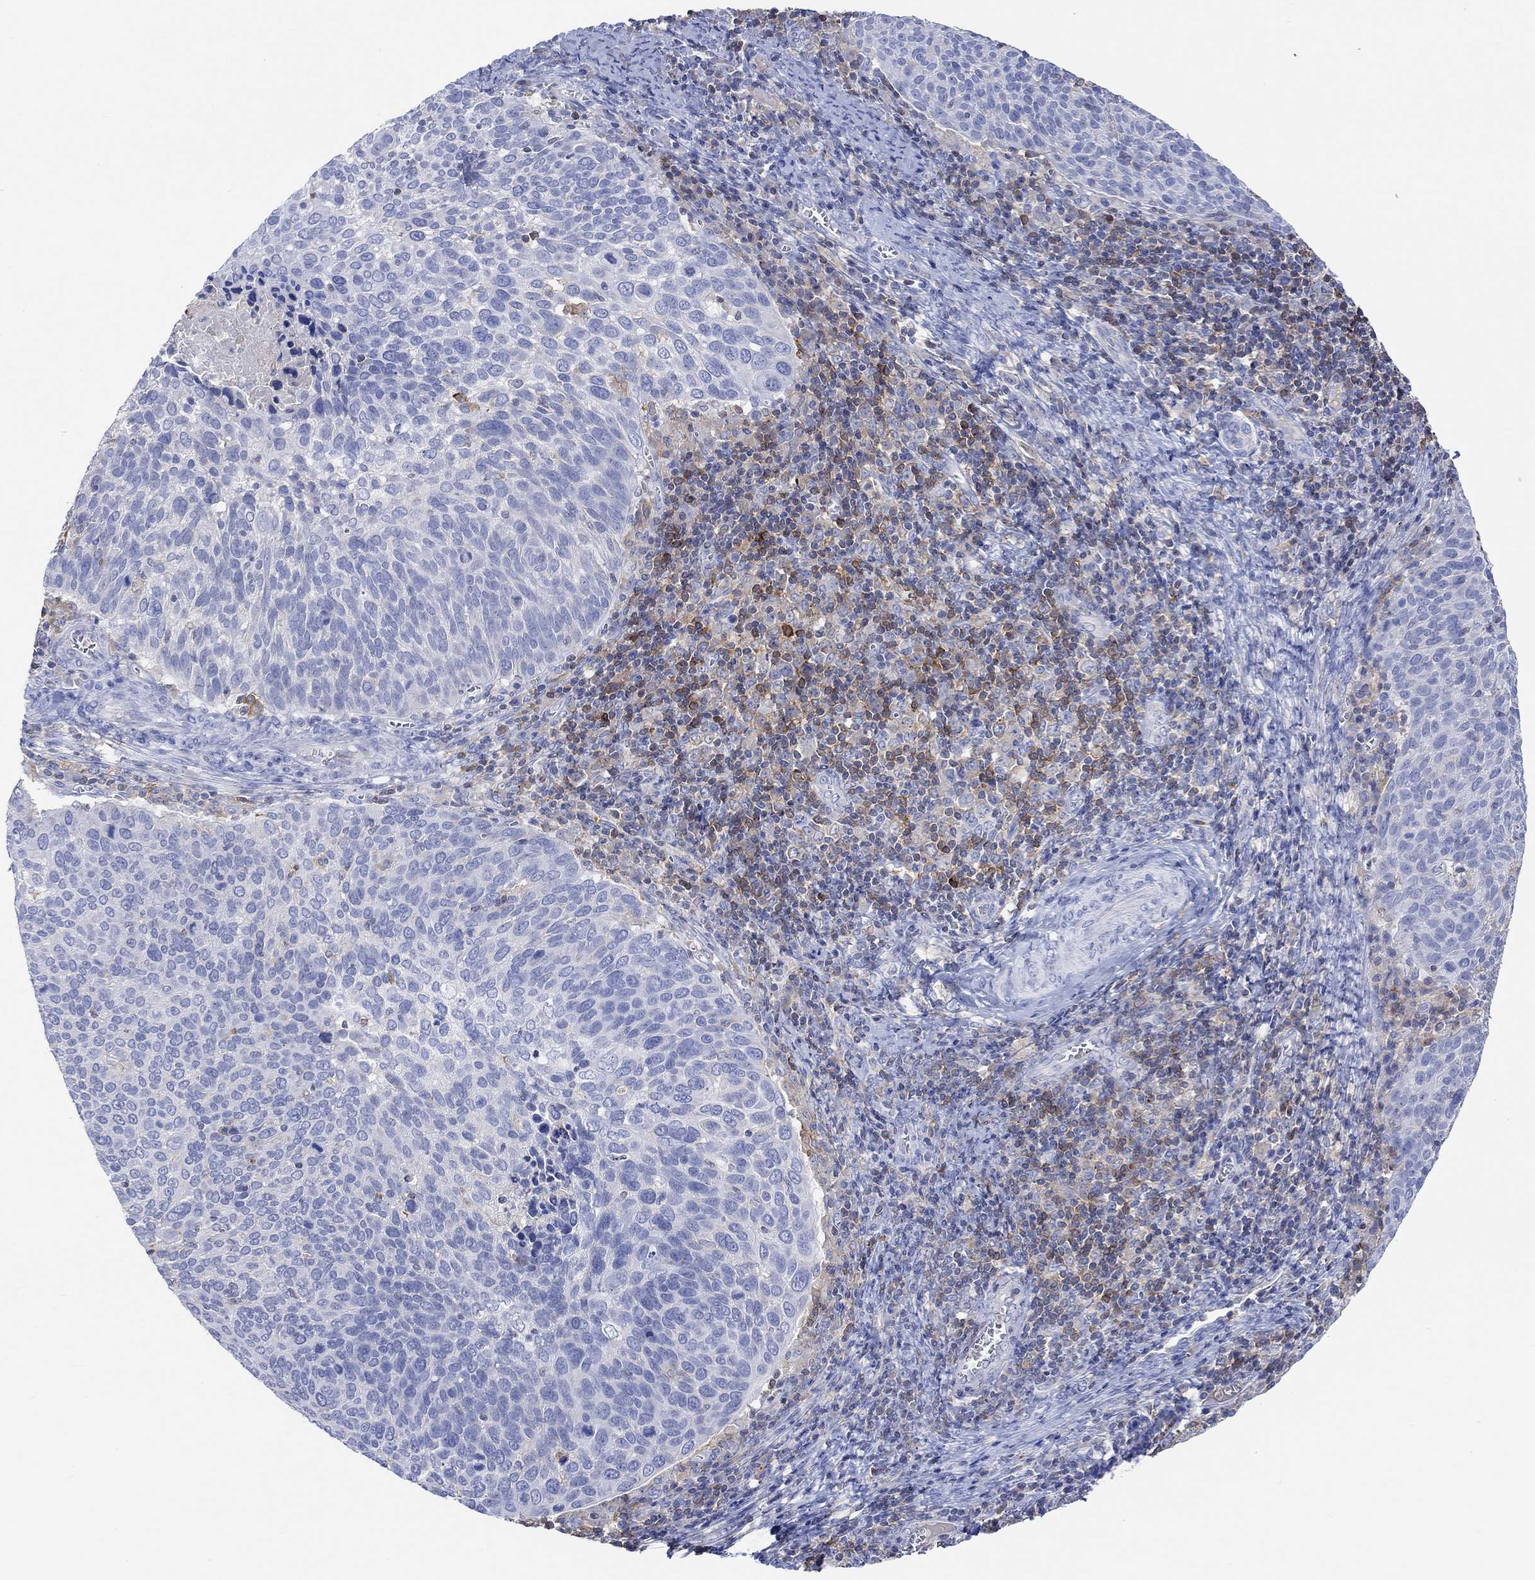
{"staining": {"intensity": "negative", "quantity": "none", "location": "none"}, "tissue": "cervical cancer", "cell_type": "Tumor cells", "image_type": "cancer", "snomed": [{"axis": "morphology", "description": "Squamous cell carcinoma, NOS"}, {"axis": "topography", "description": "Cervix"}], "caption": "Cervical squamous cell carcinoma was stained to show a protein in brown. There is no significant expression in tumor cells.", "gene": "GCM1", "patient": {"sex": "female", "age": 39}}